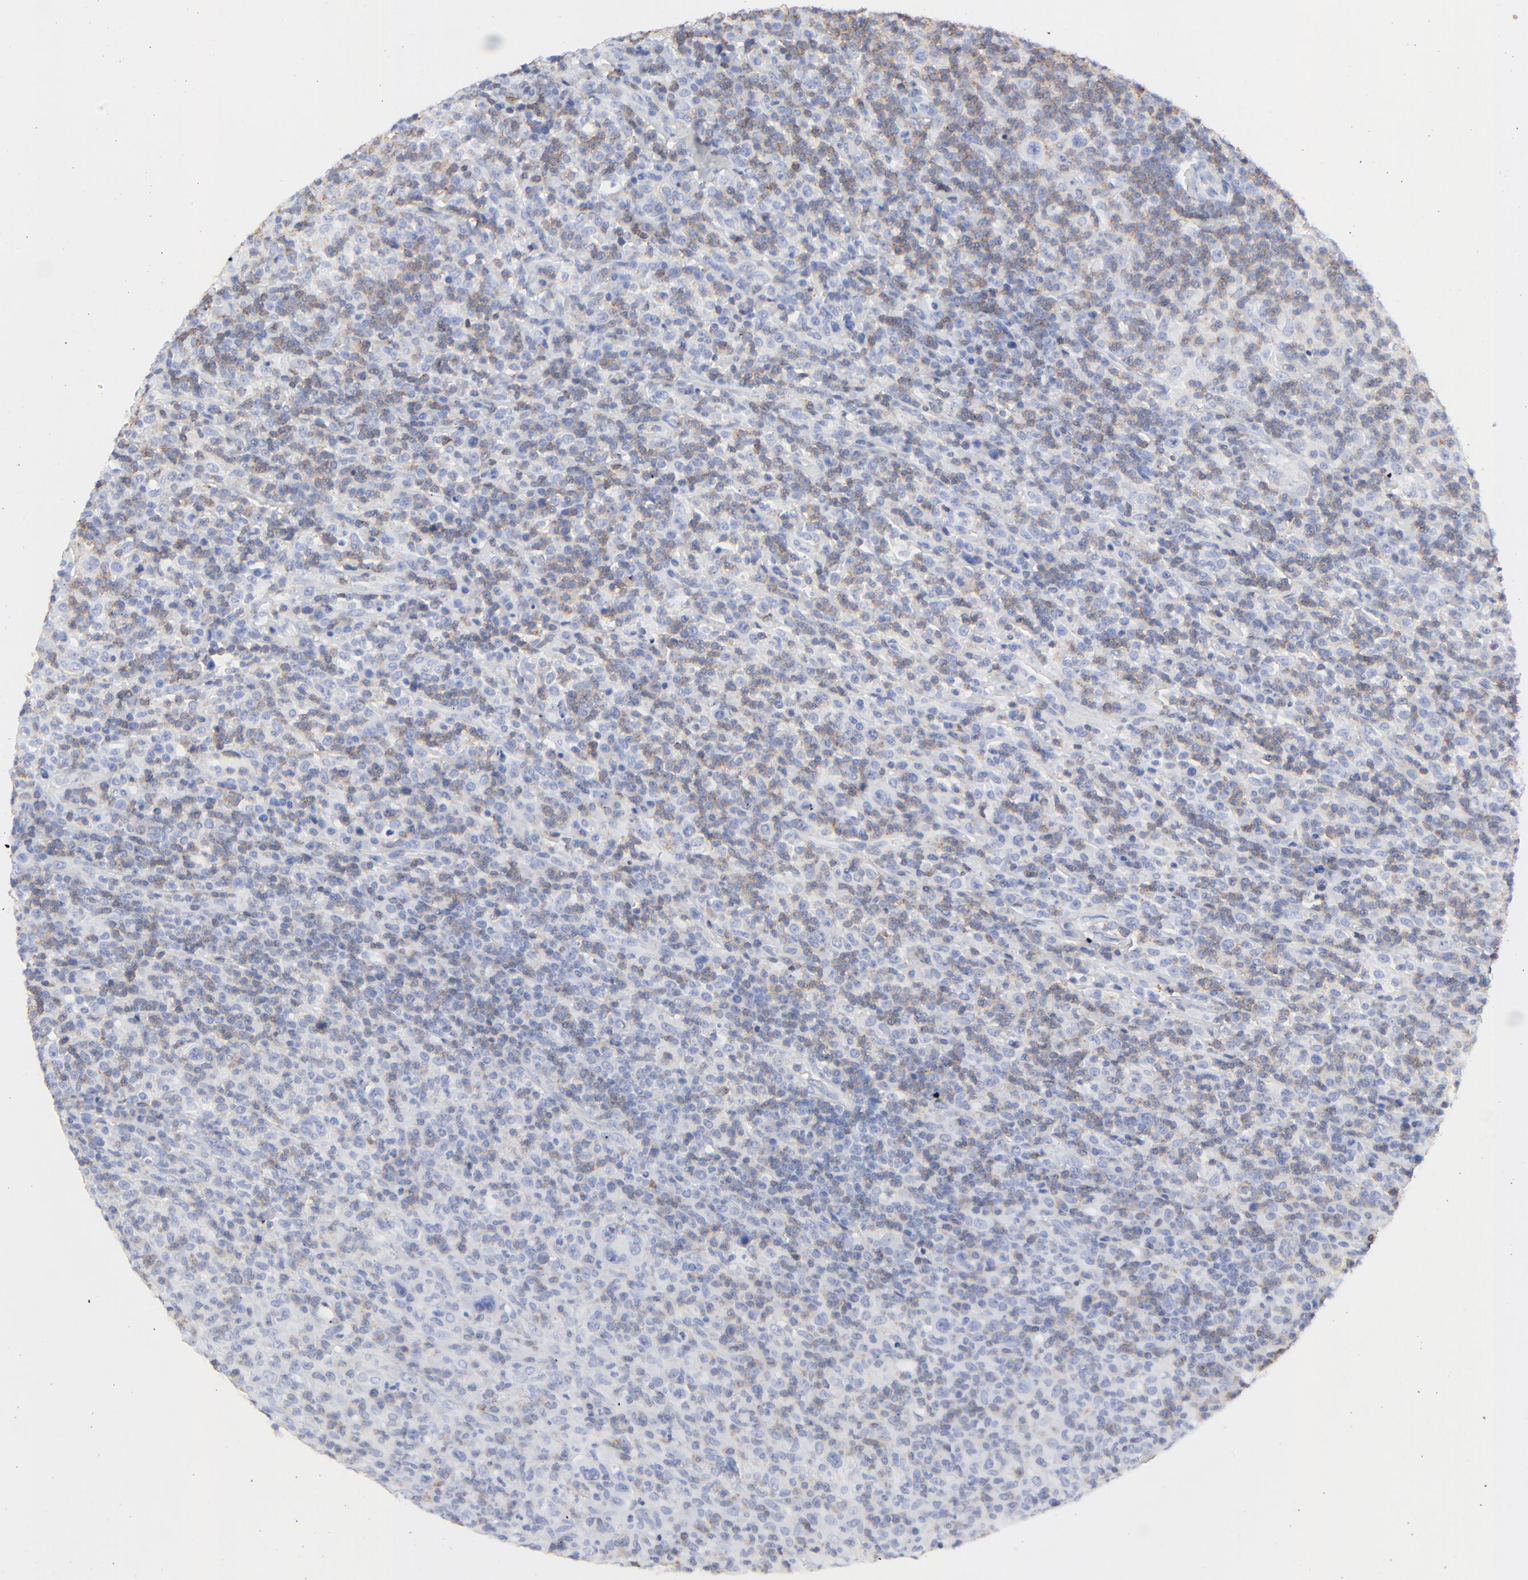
{"staining": {"intensity": "moderate", "quantity": "<25%", "location": "cytoplasmic/membranous"}, "tissue": "lymphoma", "cell_type": "Tumor cells", "image_type": "cancer", "snomed": [{"axis": "morphology", "description": "Hodgkin's disease, NOS"}, {"axis": "topography", "description": "Lymph node"}], "caption": "Lymphoma stained with a protein marker demonstrates moderate staining in tumor cells.", "gene": "LCK", "patient": {"sex": "male", "age": 65}}